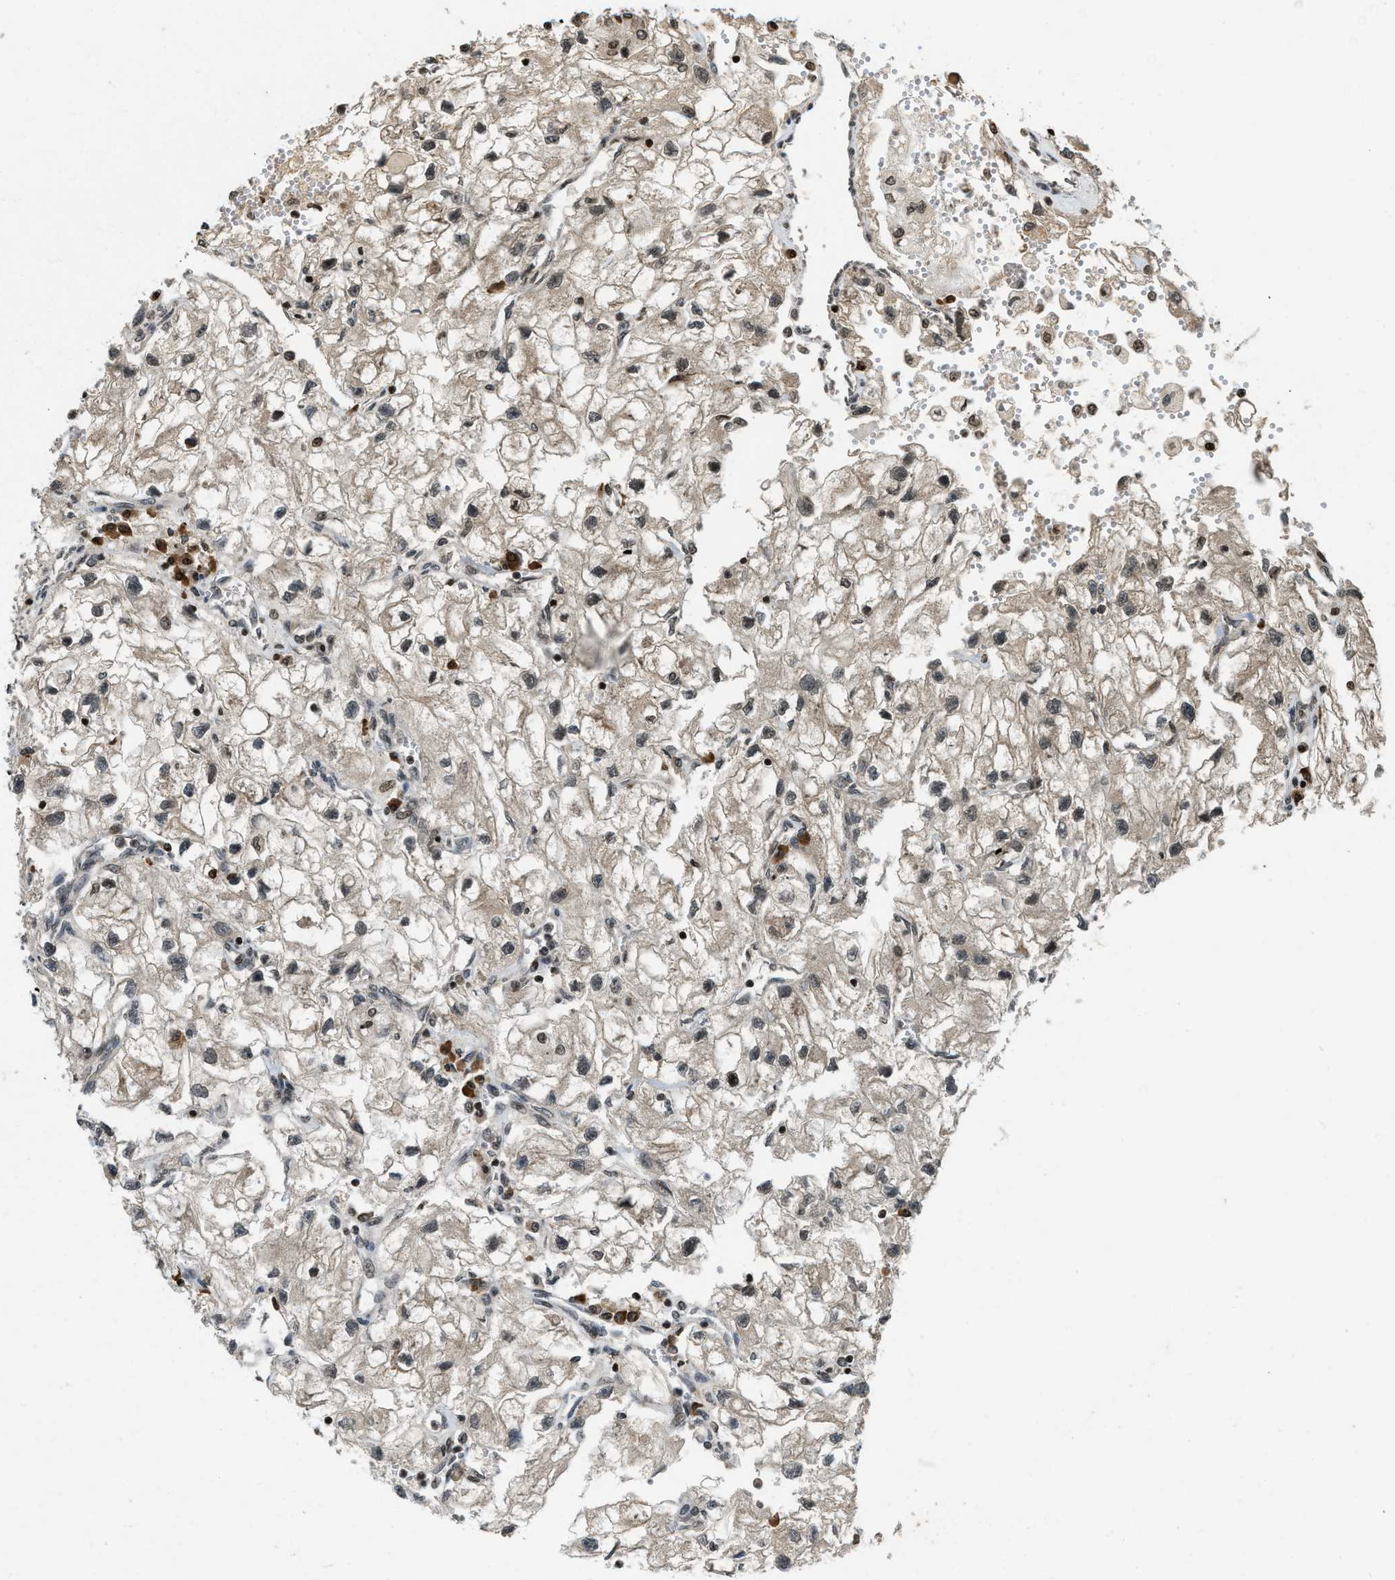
{"staining": {"intensity": "moderate", "quantity": "<25%", "location": "nuclear"}, "tissue": "renal cancer", "cell_type": "Tumor cells", "image_type": "cancer", "snomed": [{"axis": "morphology", "description": "Adenocarcinoma, NOS"}, {"axis": "topography", "description": "Kidney"}], "caption": "Adenocarcinoma (renal) stained for a protein reveals moderate nuclear positivity in tumor cells.", "gene": "SIAH1", "patient": {"sex": "female", "age": 70}}